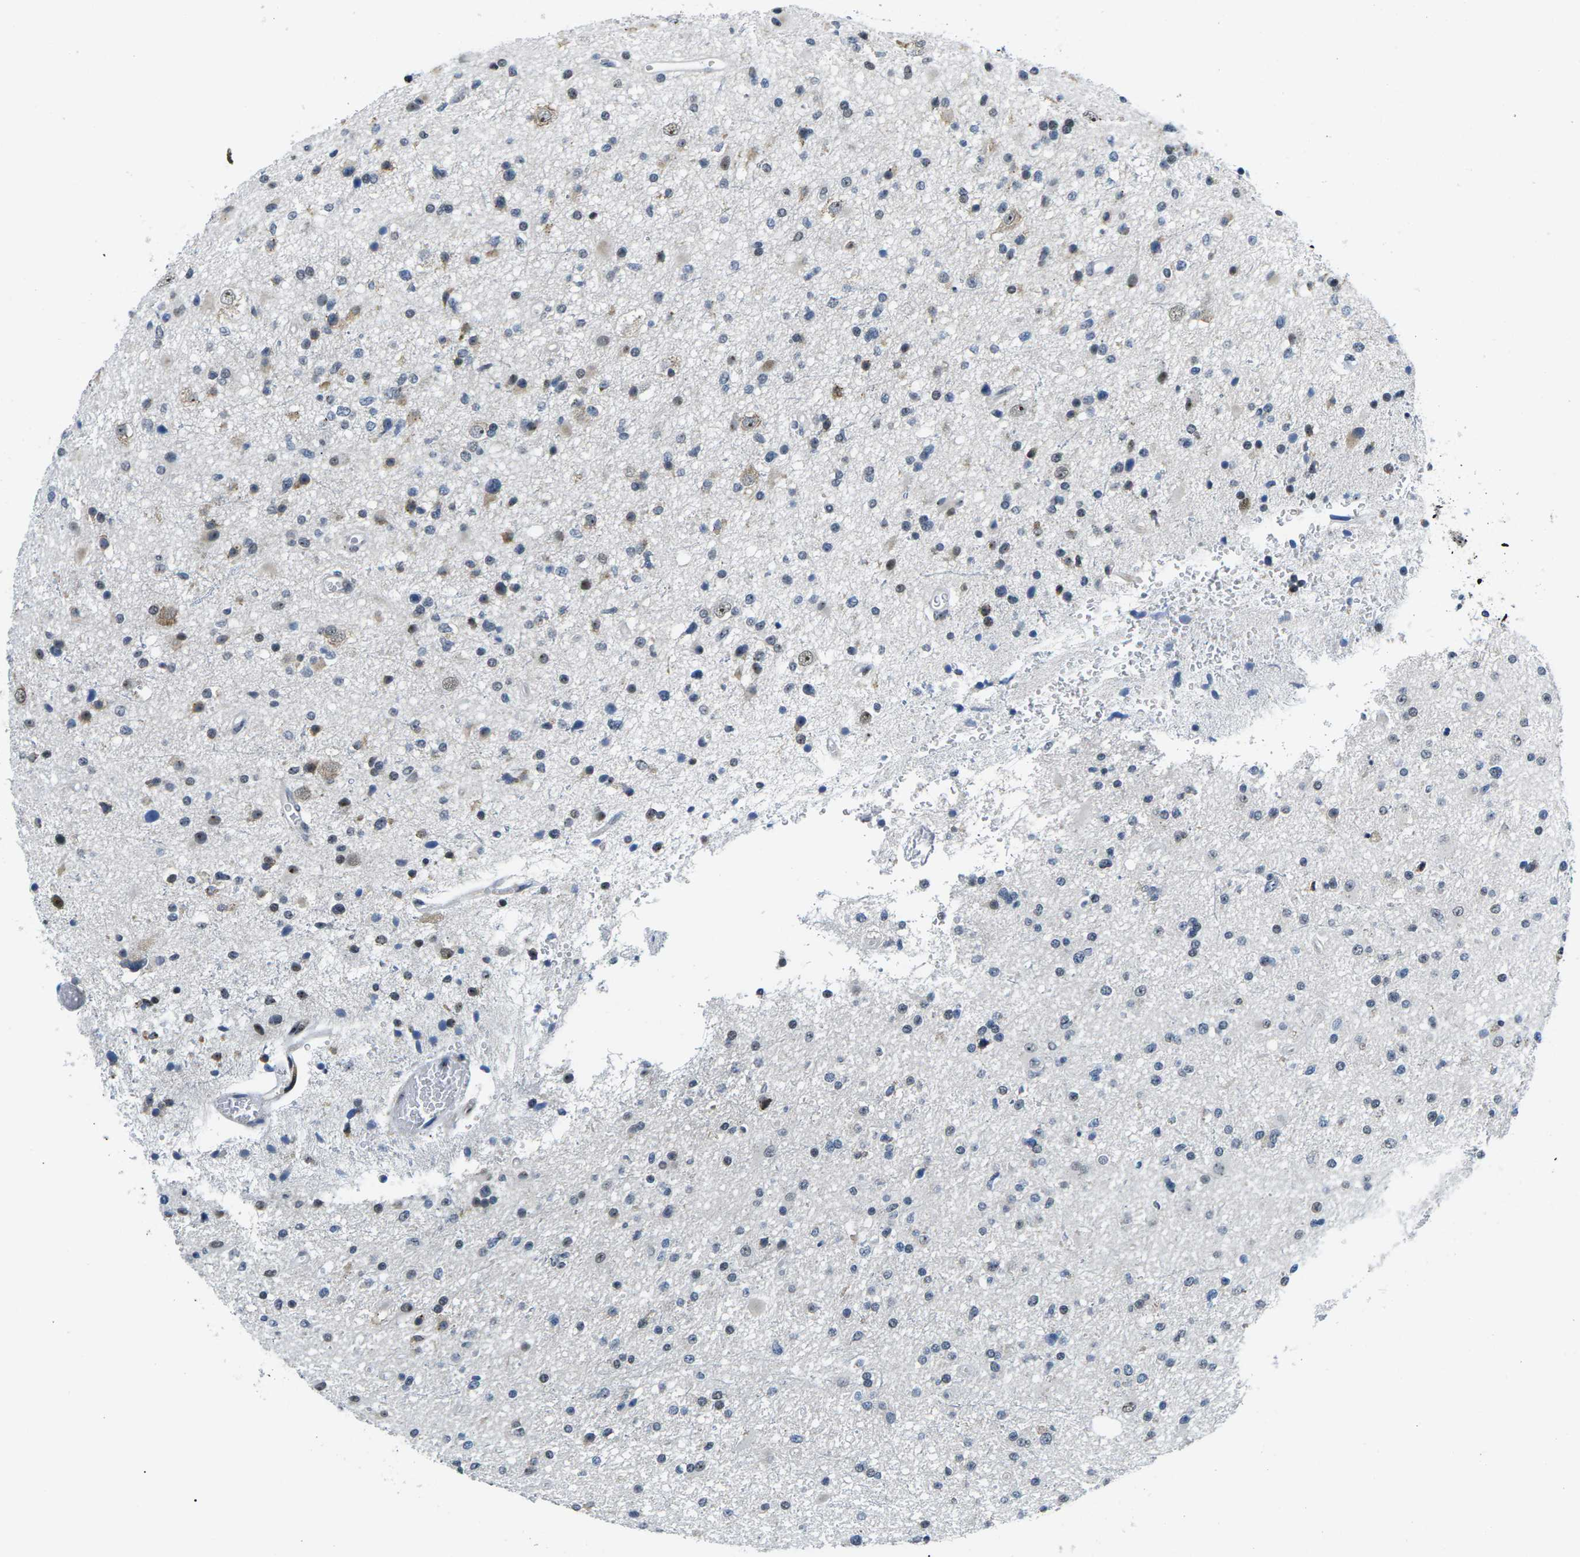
{"staining": {"intensity": "weak", "quantity": "<25%", "location": "cytoplasmic/membranous"}, "tissue": "glioma", "cell_type": "Tumor cells", "image_type": "cancer", "snomed": [{"axis": "morphology", "description": "Glioma, malignant, High grade"}, {"axis": "topography", "description": "Brain"}], "caption": "Immunohistochemistry of glioma shows no expression in tumor cells.", "gene": "NSRP1", "patient": {"sex": "male", "age": 33}}